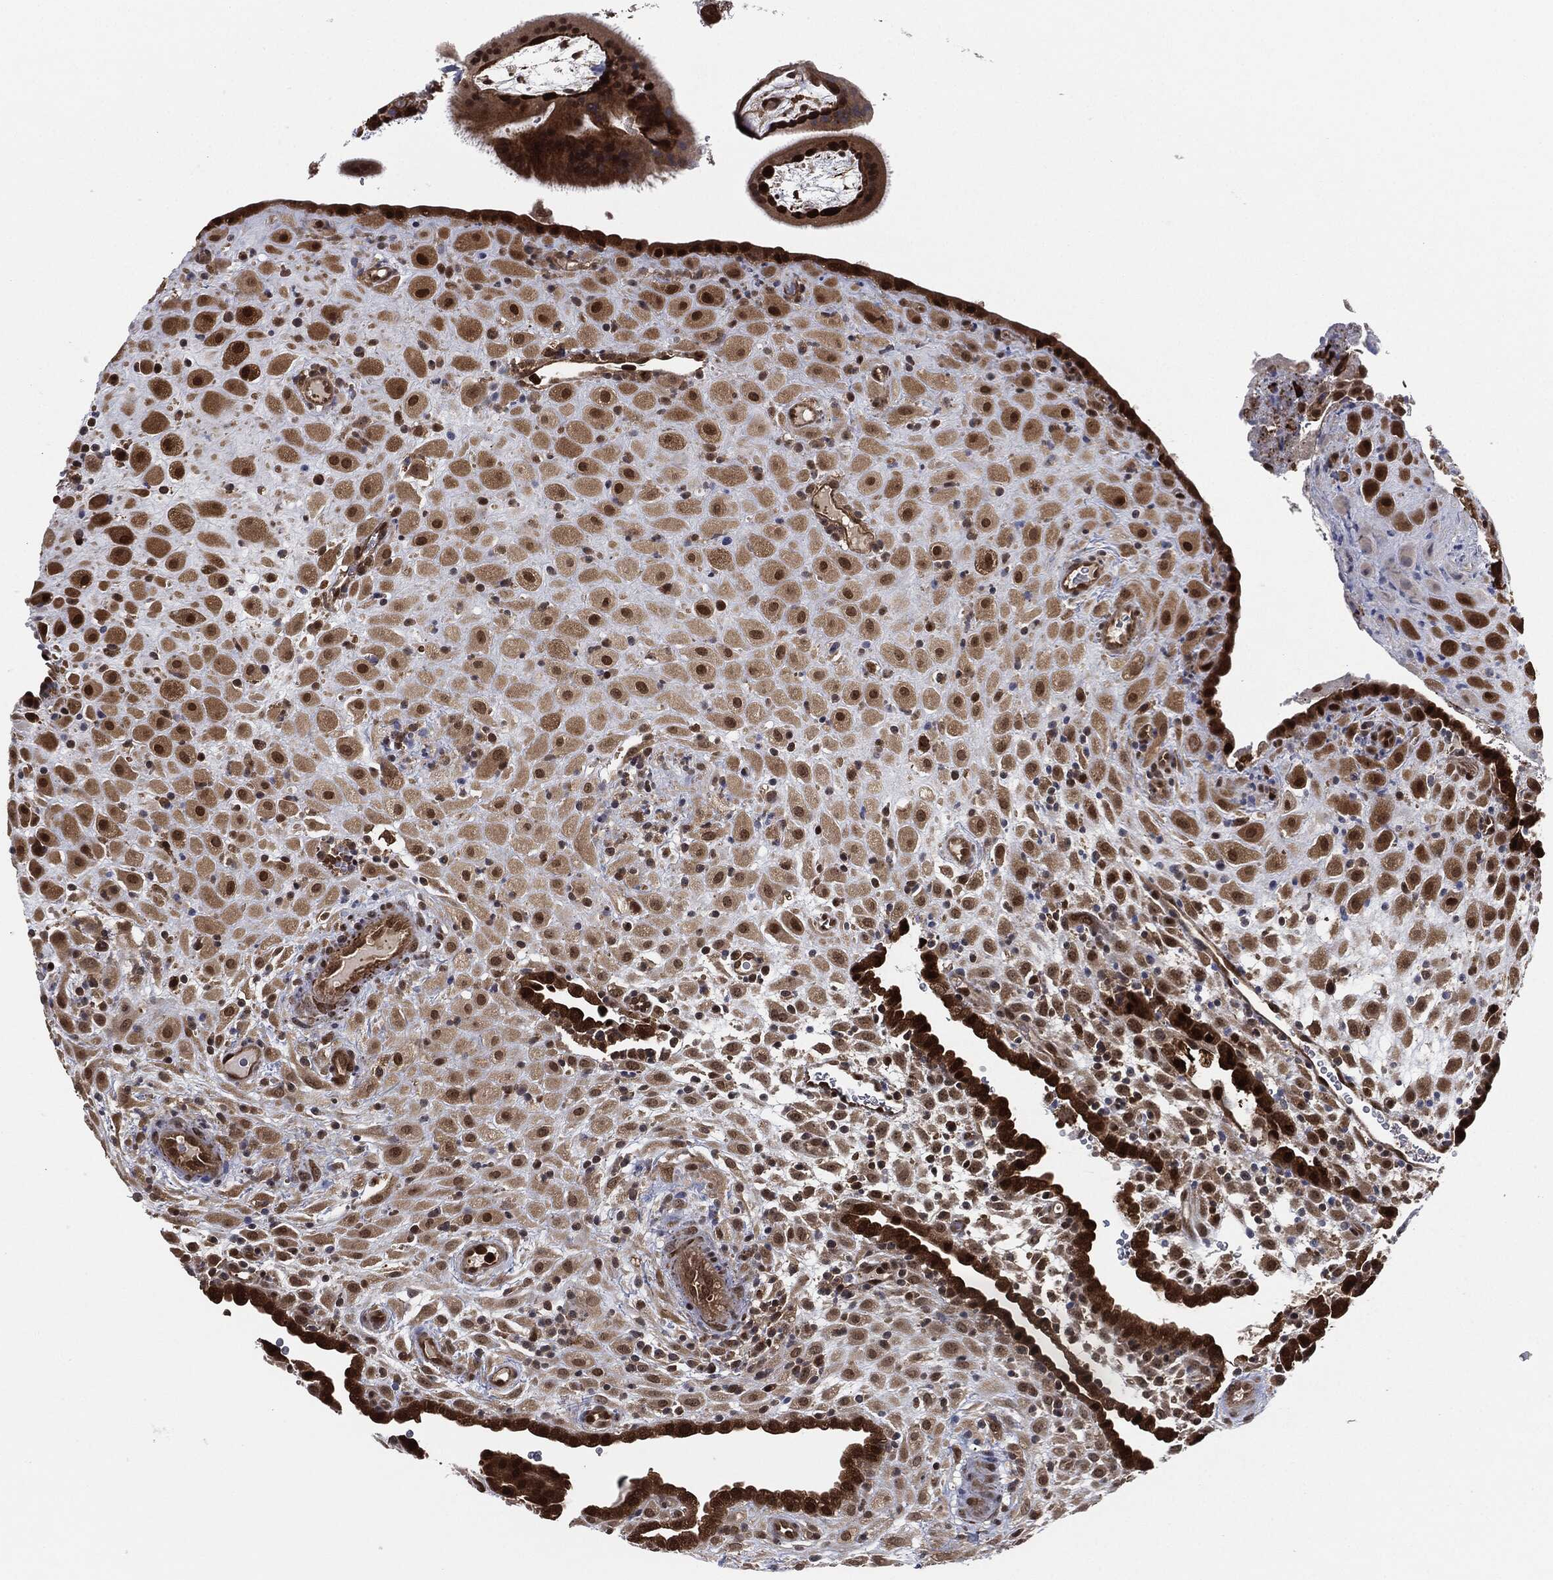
{"staining": {"intensity": "moderate", "quantity": "25%-75%", "location": "nuclear"}, "tissue": "placenta", "cell_type": "Decidual cells", "image_type": "normal", "snomed": [{"axis": "morphology", "description": "Normal tissue, NOS"}, {"axis": "topography", "description": "Placenta"}], "caption": "Immunohistochemistry staining of benign placenta, which demonstrates medium levels of moderate nuclear expression in approximately 25%-75% of decidual cells indicating moderate nuclear protein staining. The staining was performed using DAB (3,3'-diaminobenzidine) (brown) for protein detection and nuclei were counterstained in hematoxylin (blue).", "gene": "CAPRIN2", "patient": {"sex": "female", "age": 19}}